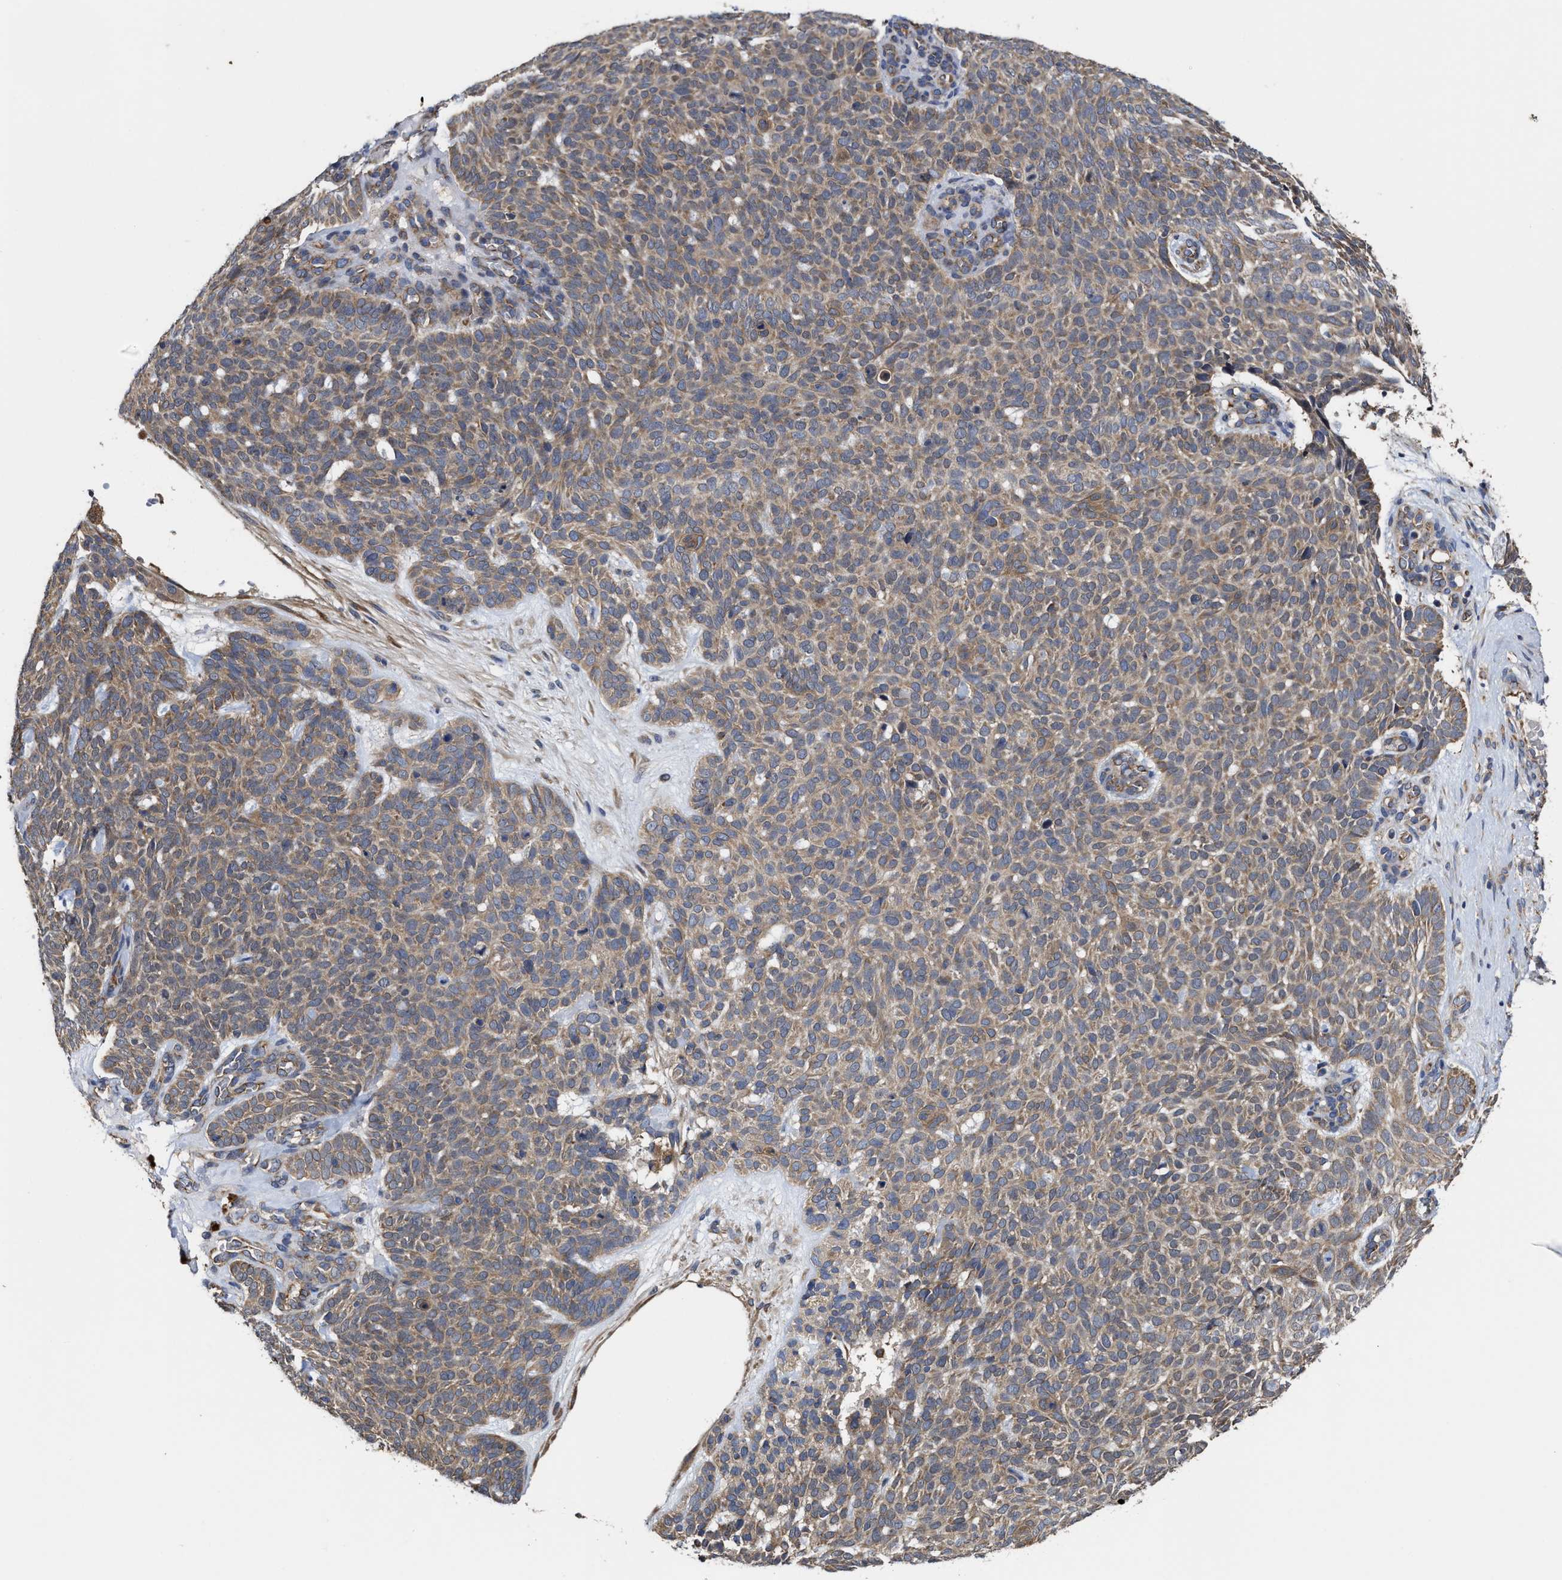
{"staining": {"intensity": "moderate", "quantity": ">75%", "location": "cytoplasmic/membranous"}, "tissue": "skin cancer", "cell_type": "Tumor cells", "image_type": "cancer", "snomed": [{"axis": "morphology", "description": "Basal cell carcinoma"}, {"axis": "topography", "description": "Skin"}], "caption": "This micrograph displays immunohistochemistry (IHC) staining of skin cancer, with medium moderate cytoplasmic/membranous expression in approximately >75% of tumor cells.", "gene": "TRAF6", "patient": {"sex": "male", "age": 61}}